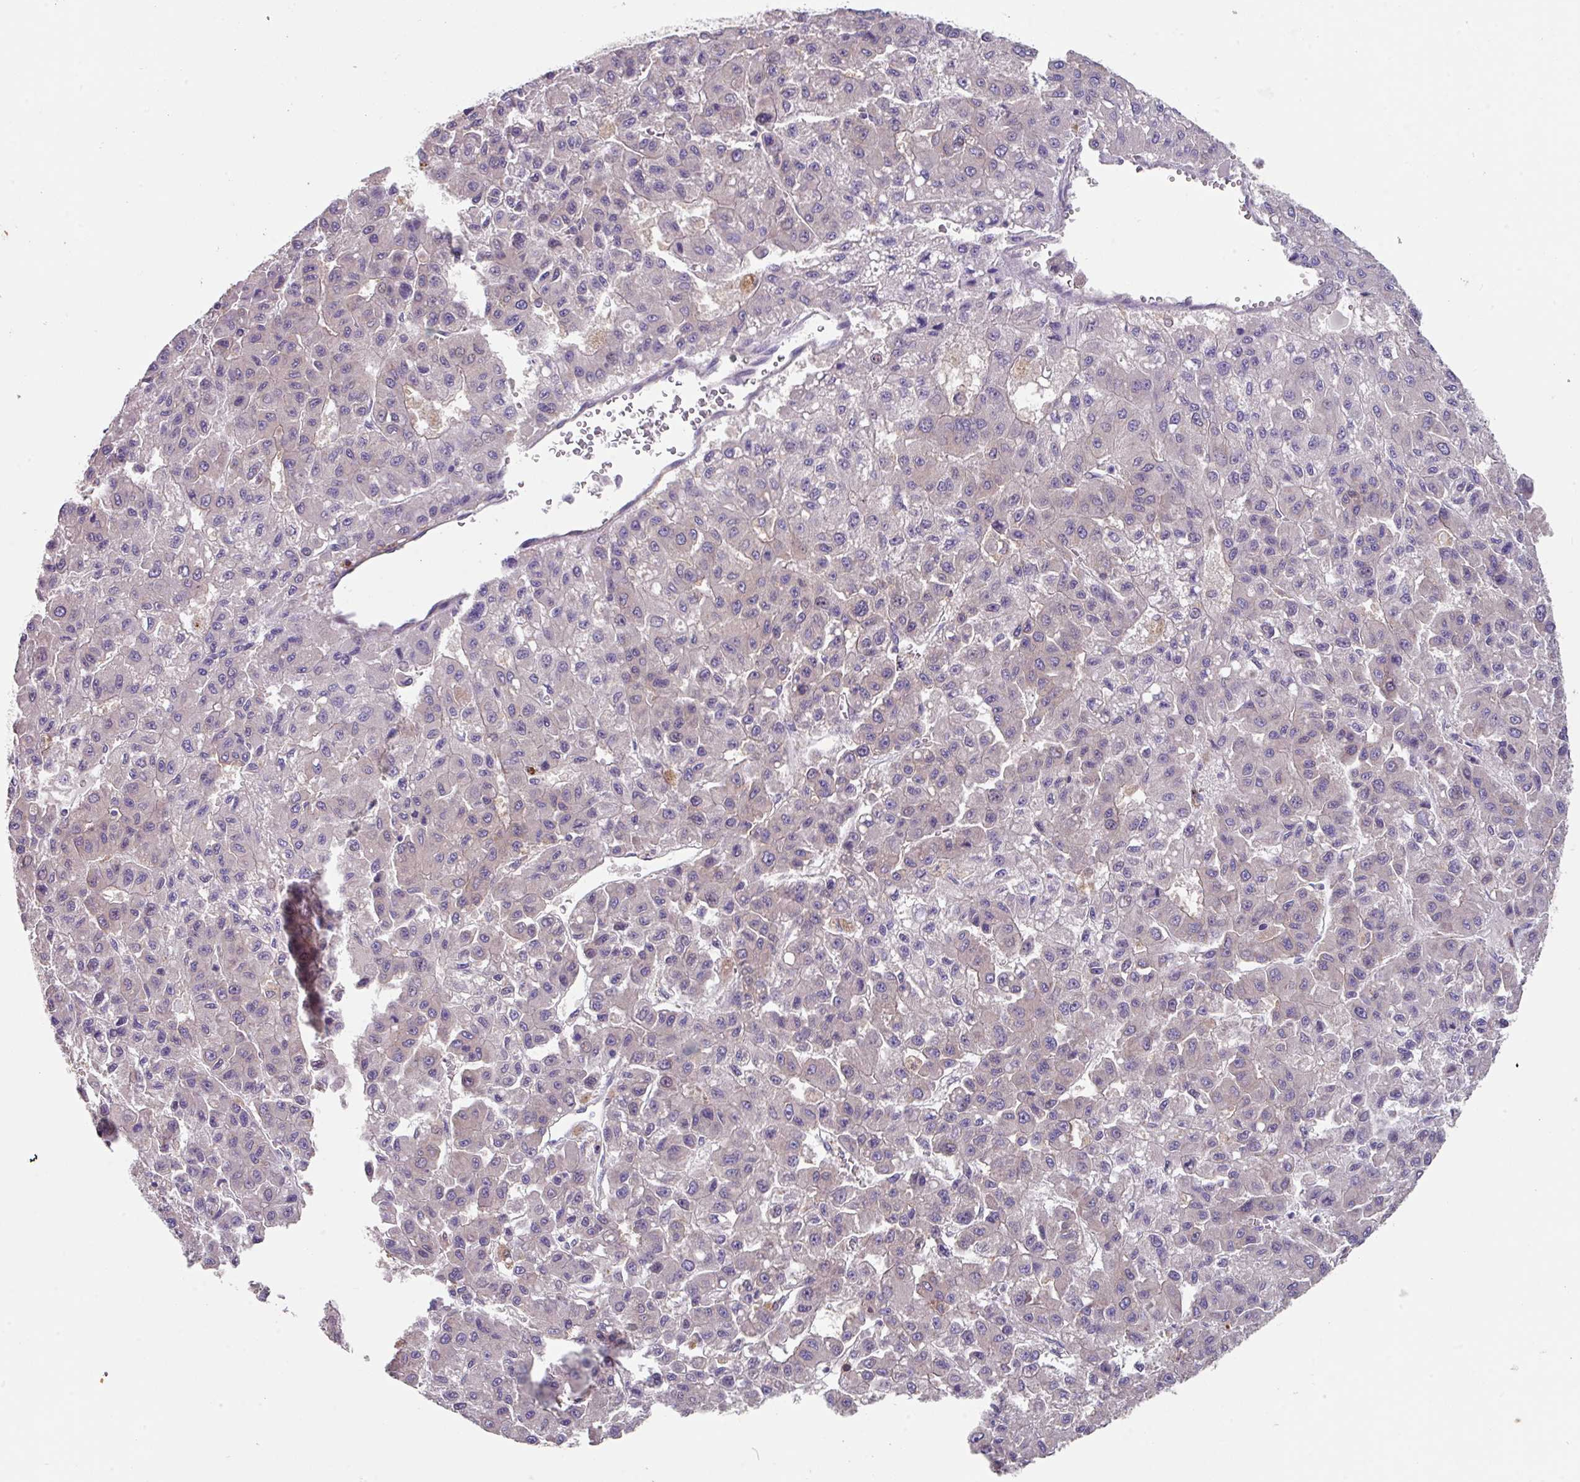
{"staining": {"intensity": "negative", "quantity": "none", "location": "none"}, "tissue": "liver cancer", "cell_type": "Tumor cells", "image_type": "cancer", "snomed": [{"axis": "morphology", "description": "Carcinoma, Hepatocellular, NOS"}, {"axis": "topography", "description": "Liver"}], "caption": "There is no significant expression in tumor cells of liver cancer. The staining is performed using DAB brown chromogen with nuclei counter-stained in using hematoxylin.", "gene": "EIF4B", "patient": {"sex": "male", "age": 70}}